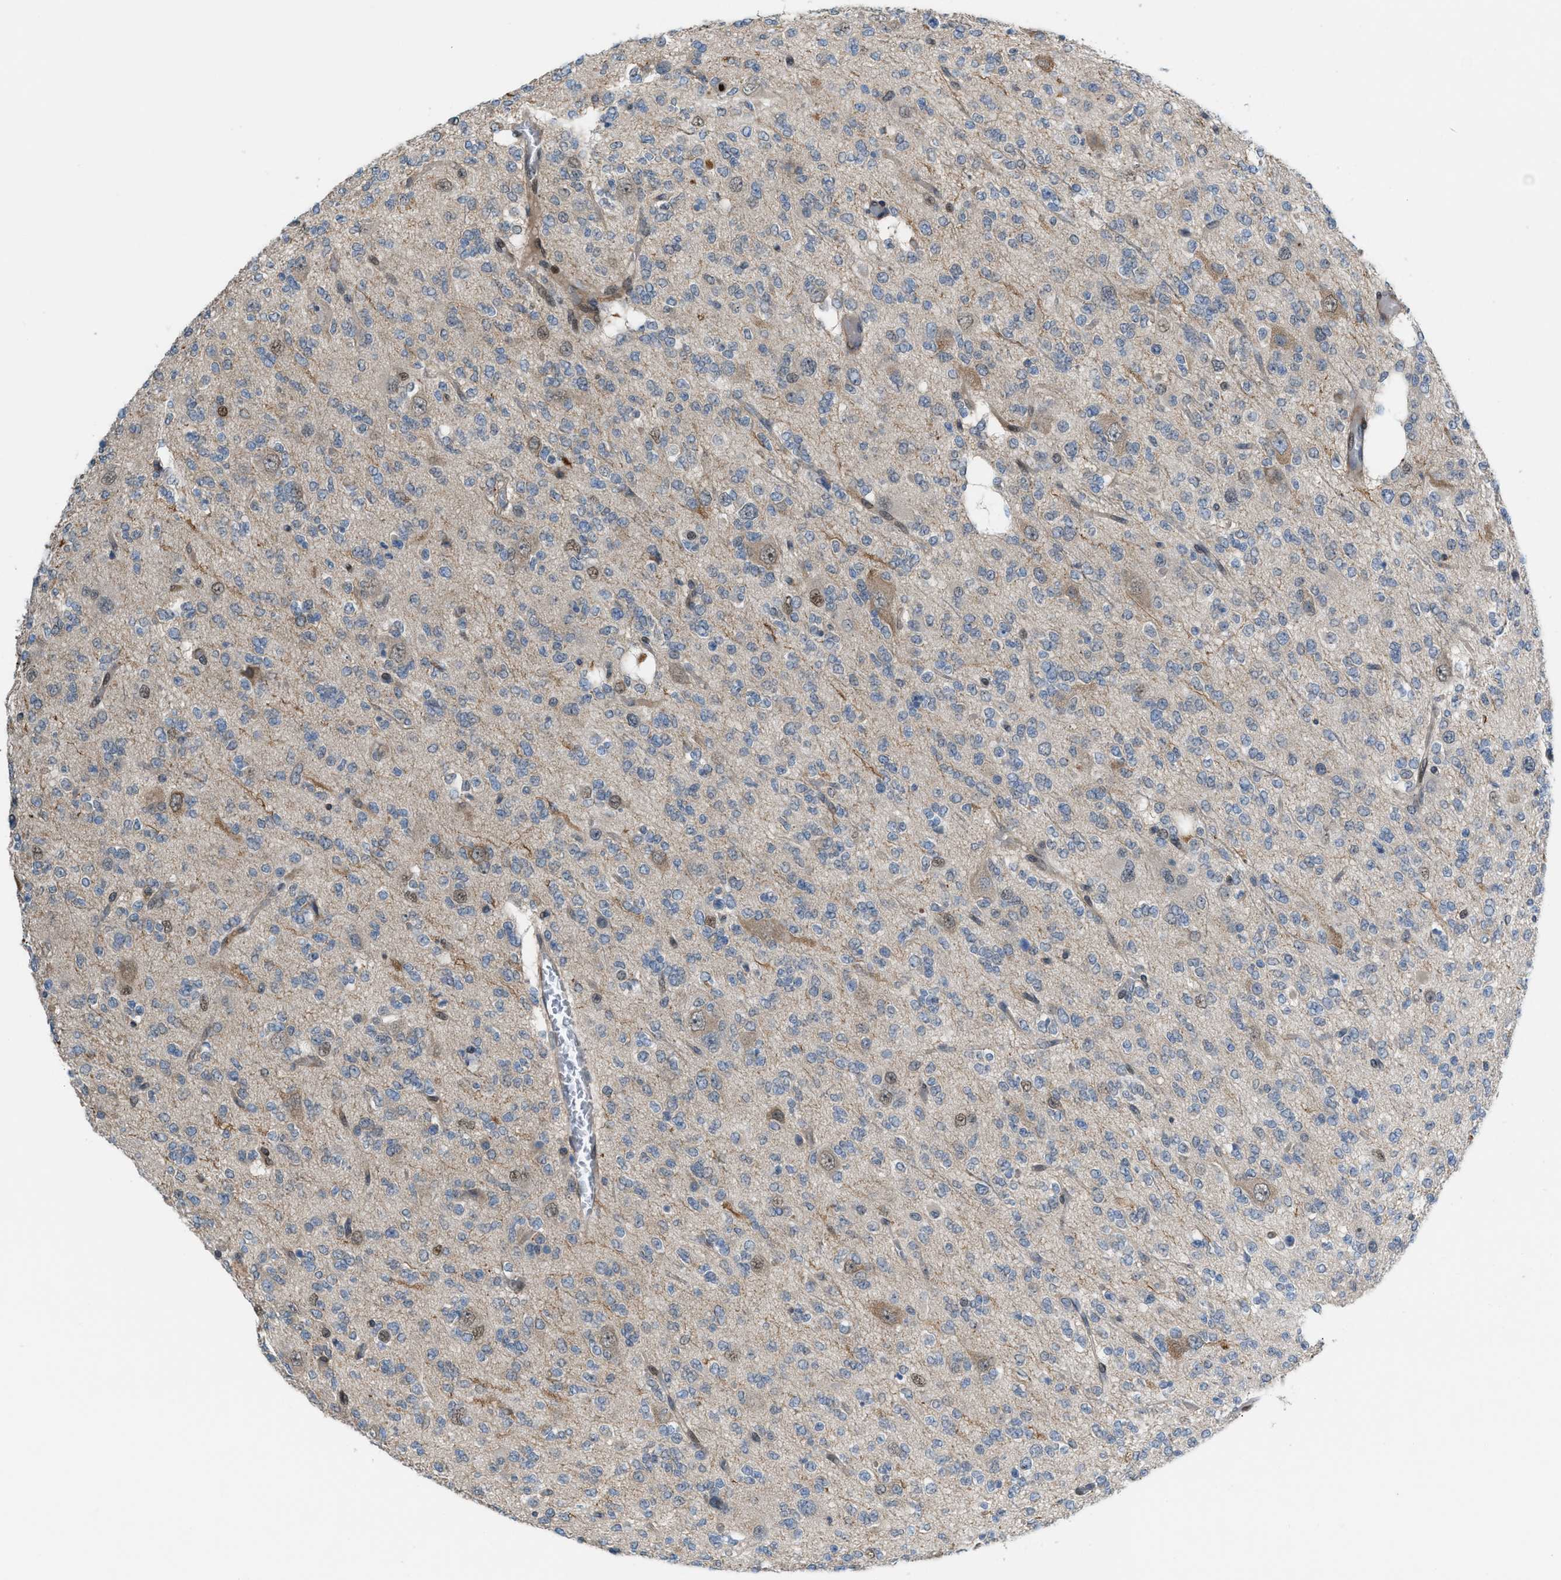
{"staining": {"intensity": "weak", "quantity": "<25%", "location": "cytoplasmic/membranous"}, "tissue": "glioma", "cell_type": "Tumor cells", "image_type": "cancer", "snomed": [{"axis": "morphology", "description": "Glioma, malignant, Low grade"}, {"axis": "topography", "description": "Brain"}], "caption": "DAB (3,3'-diaminobenzidine) immunohistochemical staining of low-grade glioma (malignant) reveals no significant expression in tumor cells.", "gene": "ZNF276", "patient": {"sex": "male", "age": 38}}